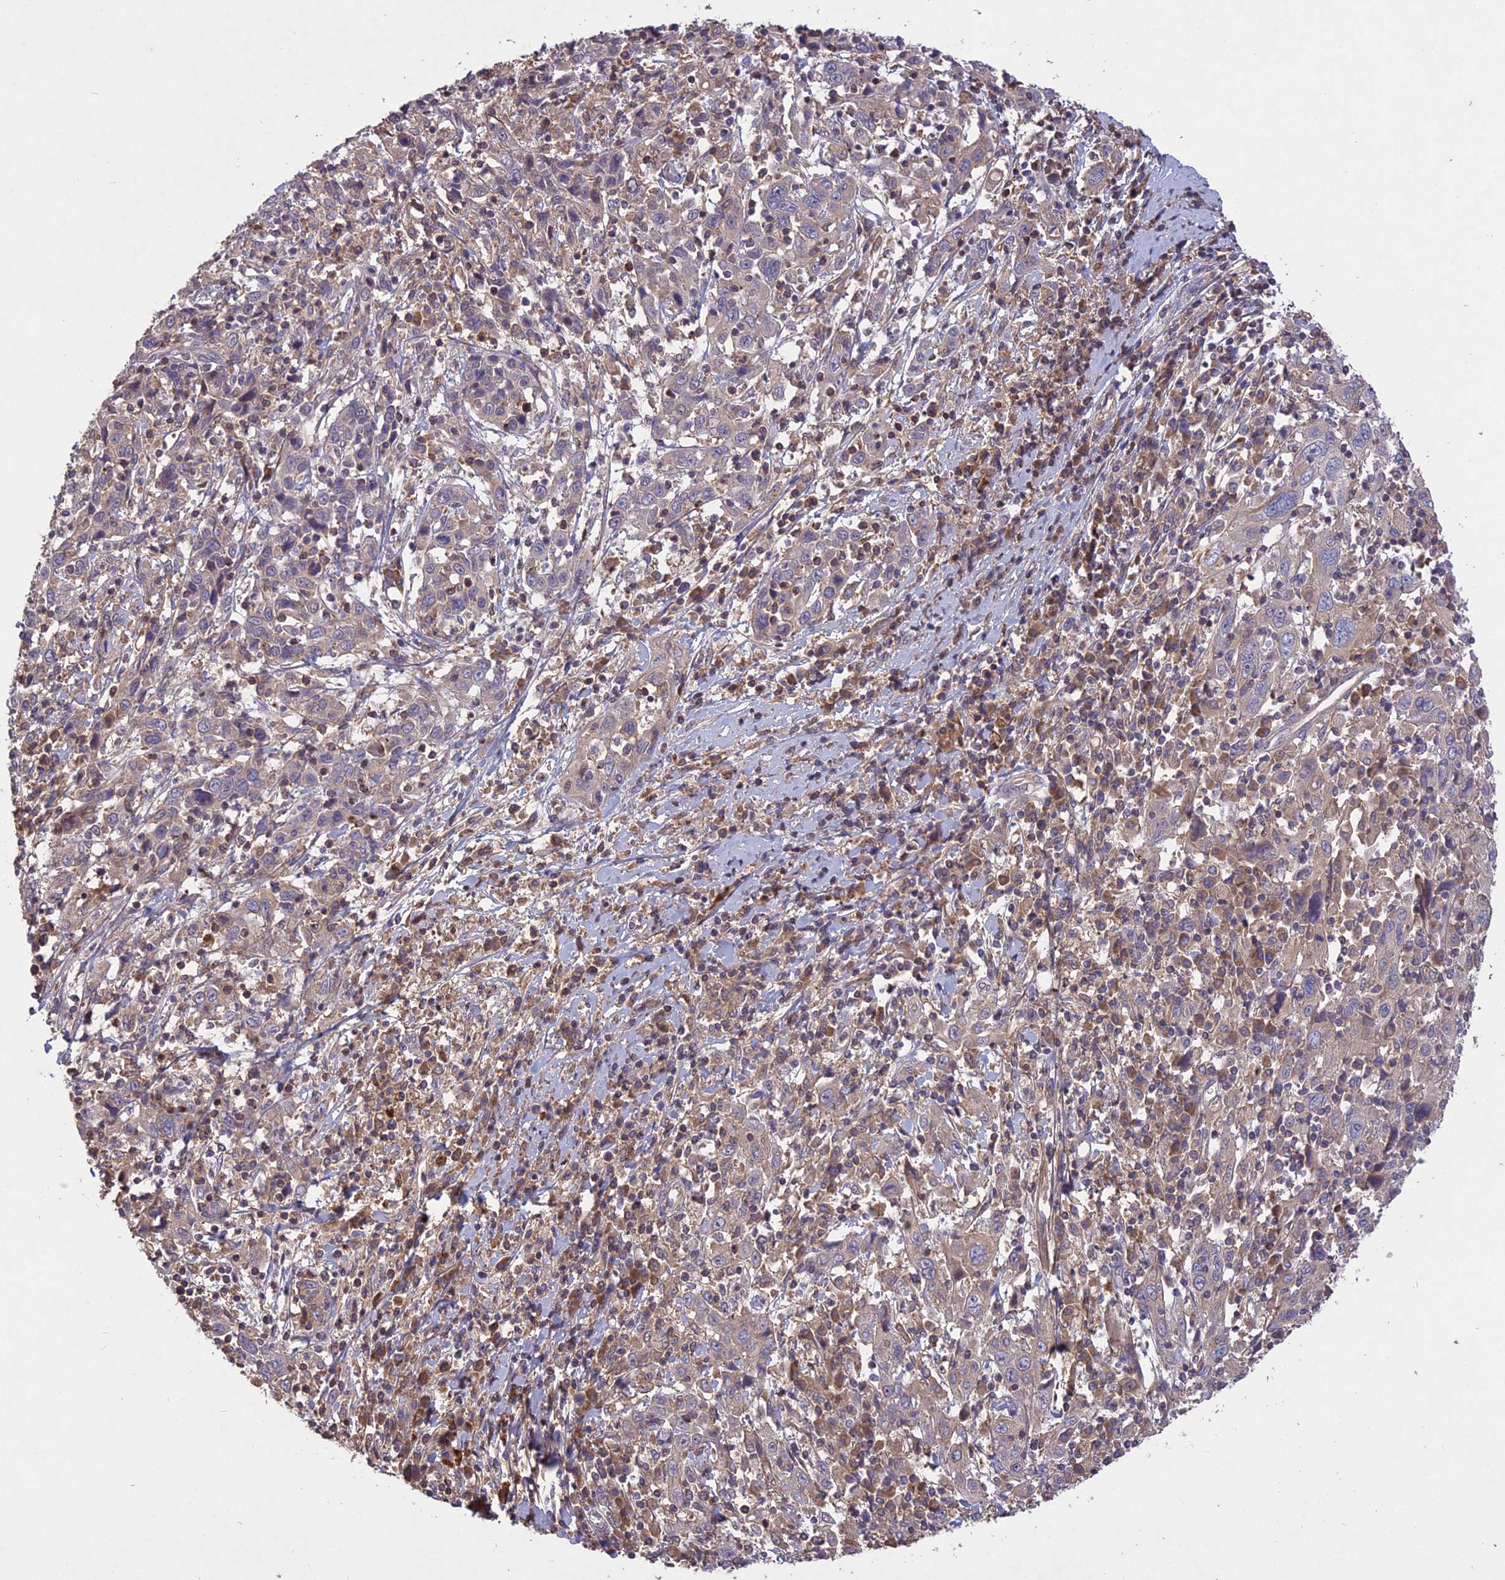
{"staining": {"intensity": "weak", "quantity": "25%-75%", "location": "cytoplasmic/membranous"}, "tissue": "cervical cancer", "cell_type": "Tumor cells", "image_type": "cancer", "snomed": [{"axis": "morphology", "description": "Squamous cell carcinoma, NOS"}, {"axis": "topography", "description": "Cervix"}], "caption": "IHC histopathology image of human cervical cancer (squamous cell carcinoma) stained for a protein (brown), which exhibits low levels of weak cytoplasmic/membranous positivity in approximately 25%-75% of tumor cells.", "gene": "ADO", "patient": {"sex": "female", "age": 46}}